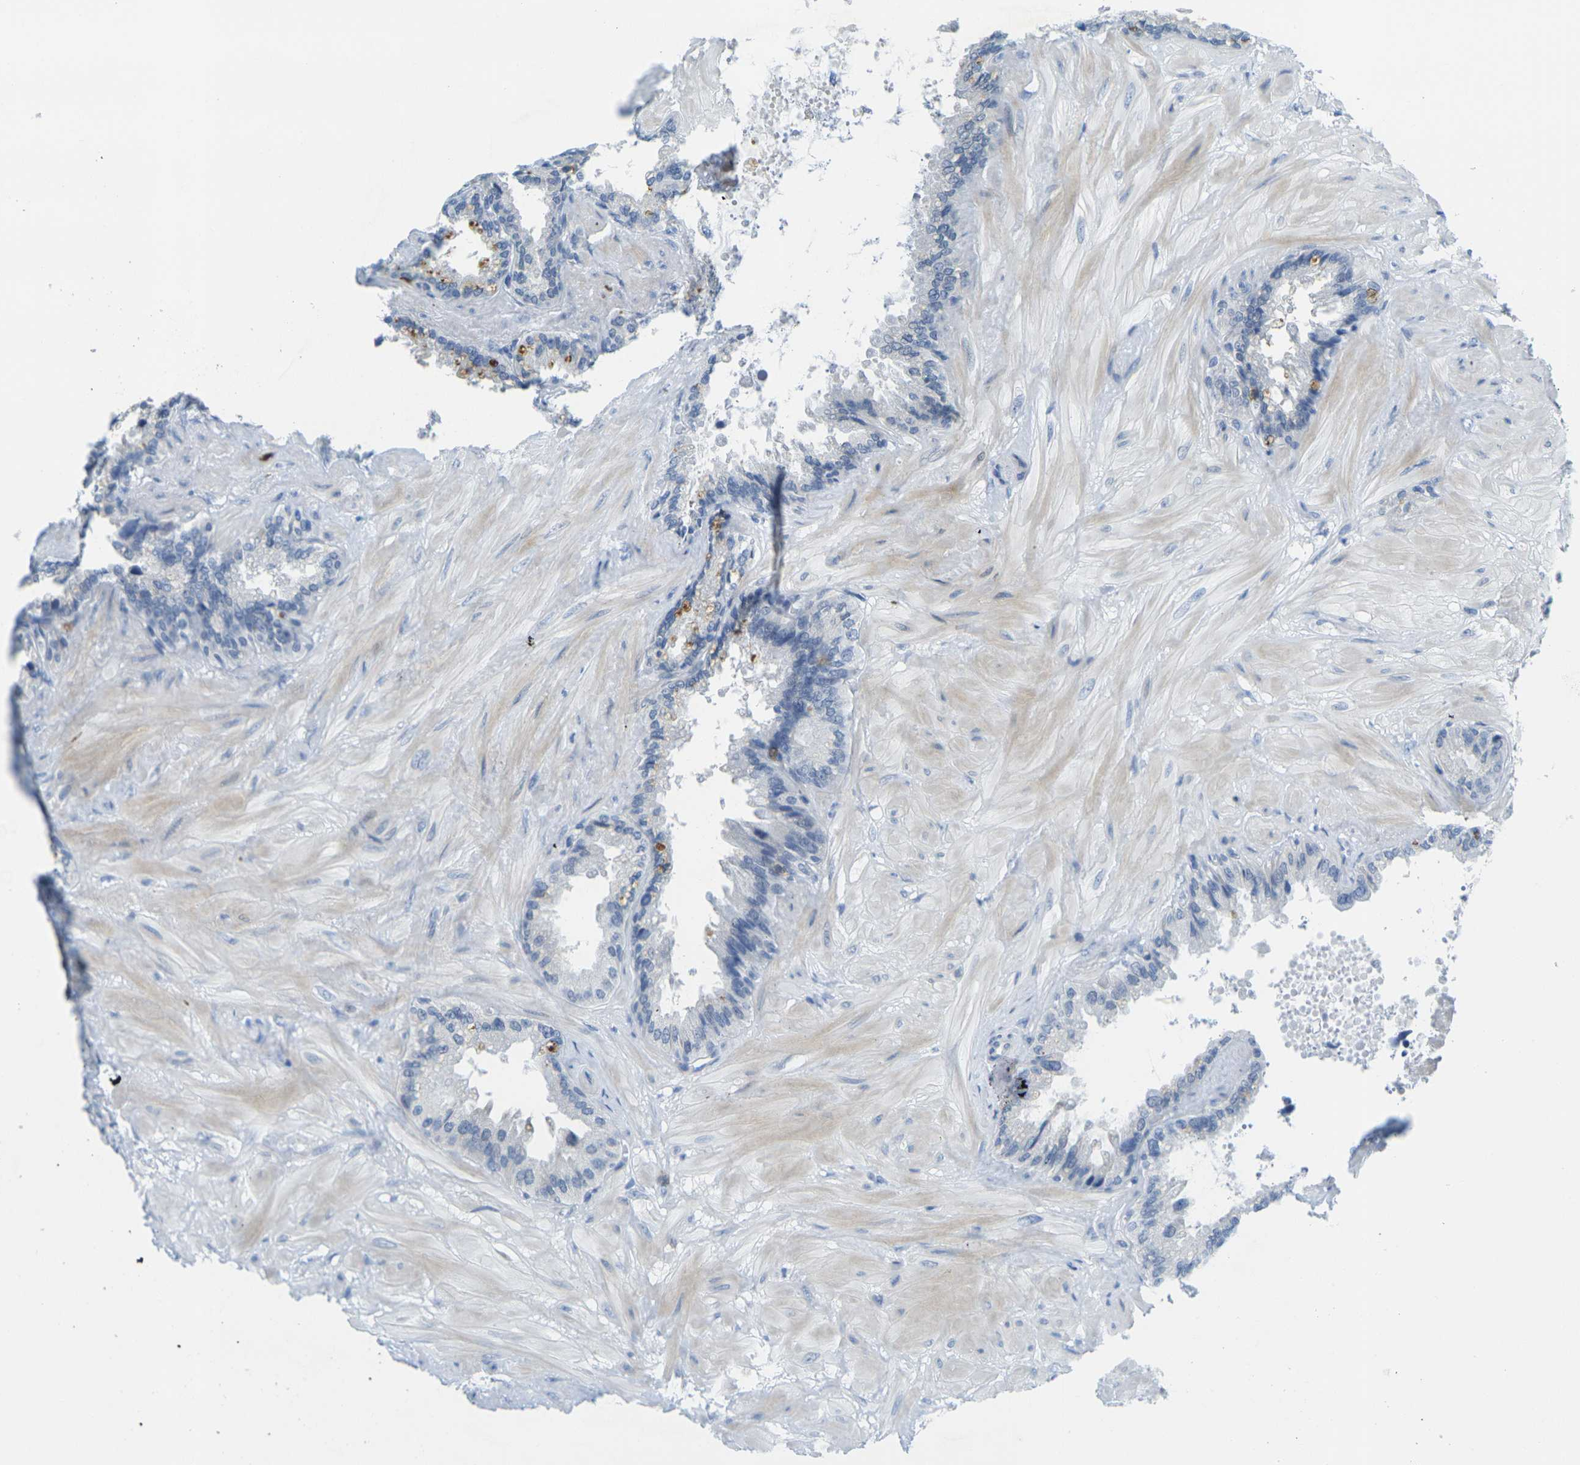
{"staining": {"intensity": "negative", "quantity": "none", "location": "none"}, "tissue": "seminal vesicle", "cell_type": "Glandular cells", "image_type": "normal", "snomed": [{"axis": "morphology", "description": "Normal tissue, NOS"}, {"axis": "topography", "description": "Seminal veicle"}], "caption": "Seminal vesicle stained for a protein using immunohistochemistry (IHC) reveals no expression glandular cells.", "gene": "CD3D", "patient": {"sex": "male", "age": 46}}